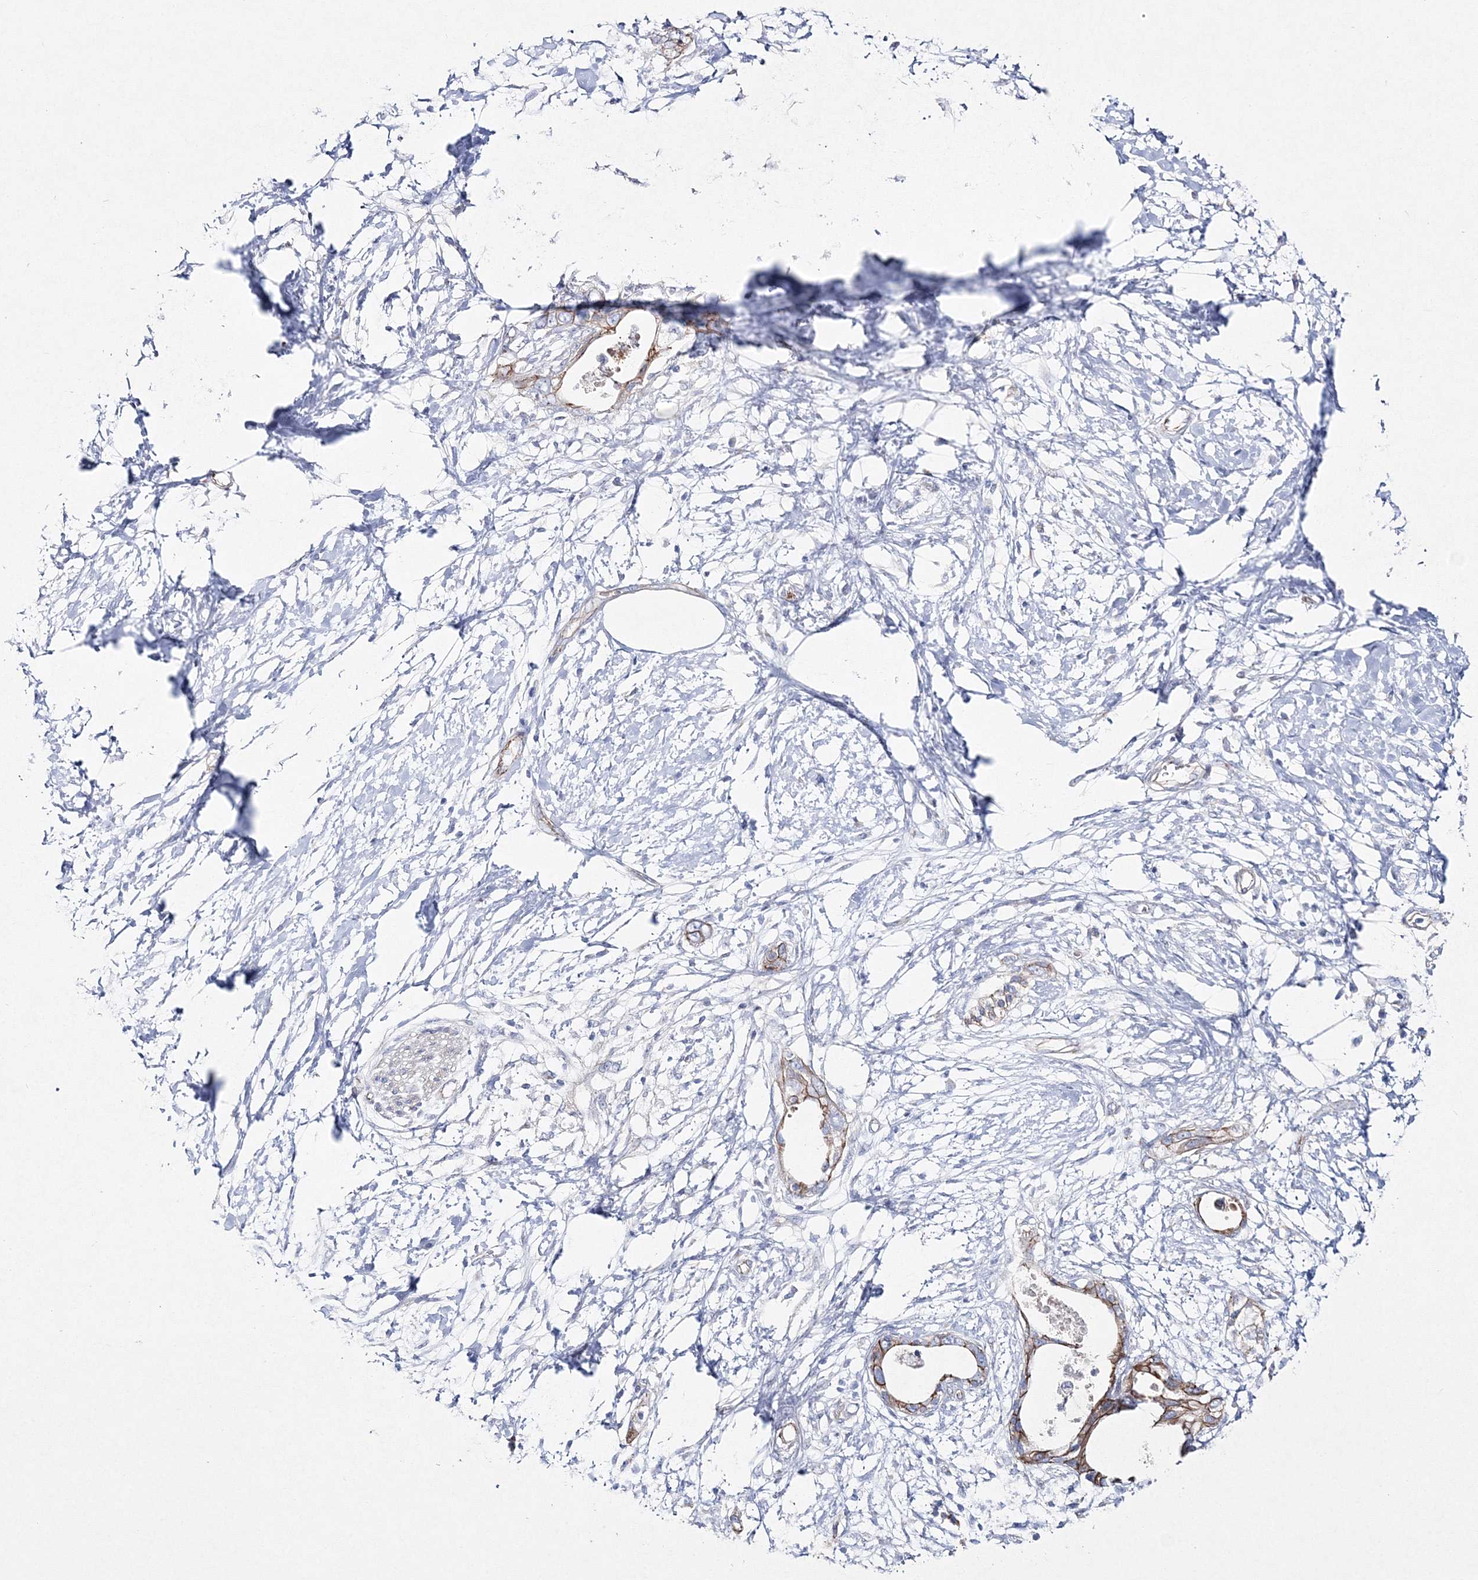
{"staining": {"intensity": "moderate", "quantity": "25%-75%", "location": "cytoplasmic/membranous"}, "tissue": "pancreatic cancer", "cell_type": "Tumor cells", "image_type": "cancer", "snomed": [{"axis": "morphology", "description": "Normal tissue, NOS"}, {"axis": "morphology", "description": "Adenocarcinoma, NOS"}, {"axis": "topography", "description": "Pancreas"}, {"axis": "topography", "description": "Peripheral nerve tissue"}], "caption": "Pancreatic cancer (adenocarcinoma) stained with DAB (3,3'-diaminobenzidine) immunohistochemistry (IHC) reveals medium levels of moderate cytoplasmic/membranous positivity in approximately 25%-75% of tumor cells. (DAB (3,3'-diaminobenzidine) IHC, brown staining for protein, blue staining for nuclei).", "gene": "NAA40", "patient": {"sex": "male", "age": 59}}